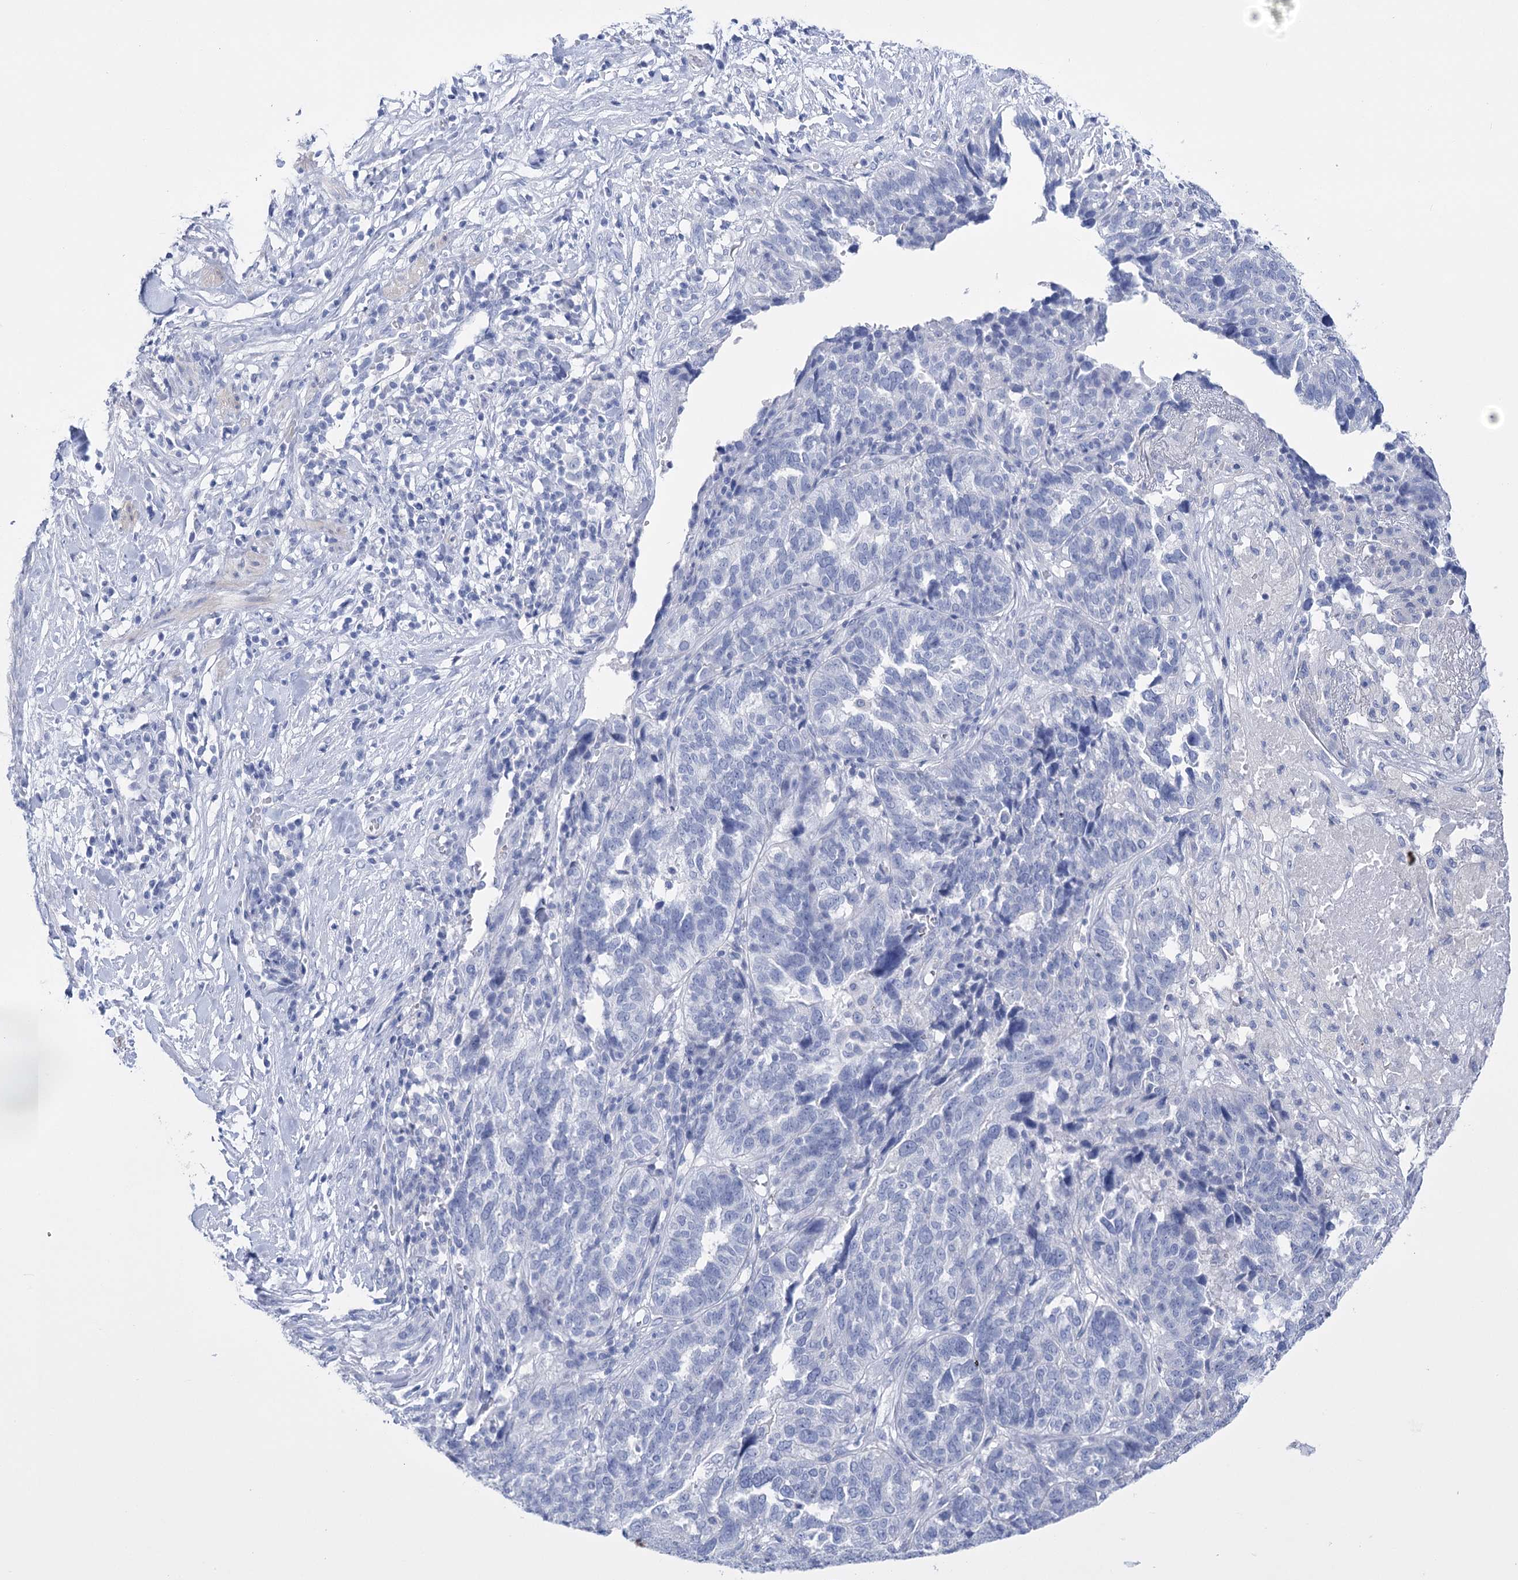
{"staining": {"intensity": "negative", "quantity": "none", "location": "none"}, "tissue": "ovarian cancer", "cell_type": "Tumor cells", "image_type": "cancer", "snomed": [{"axis": "morphology", "description": "Cystadenocarcinoma, serous, NOS"}, {"axis": "topography", "description": "Ovary"}], "caption": "Immunohistochemistry (IHC) of ovarian cancer (serous cystadenocarcinoma) shows no positivity in tumor cells.", "gene": "PCDHA1", "patient": {"sex": "female", "age": 59}}